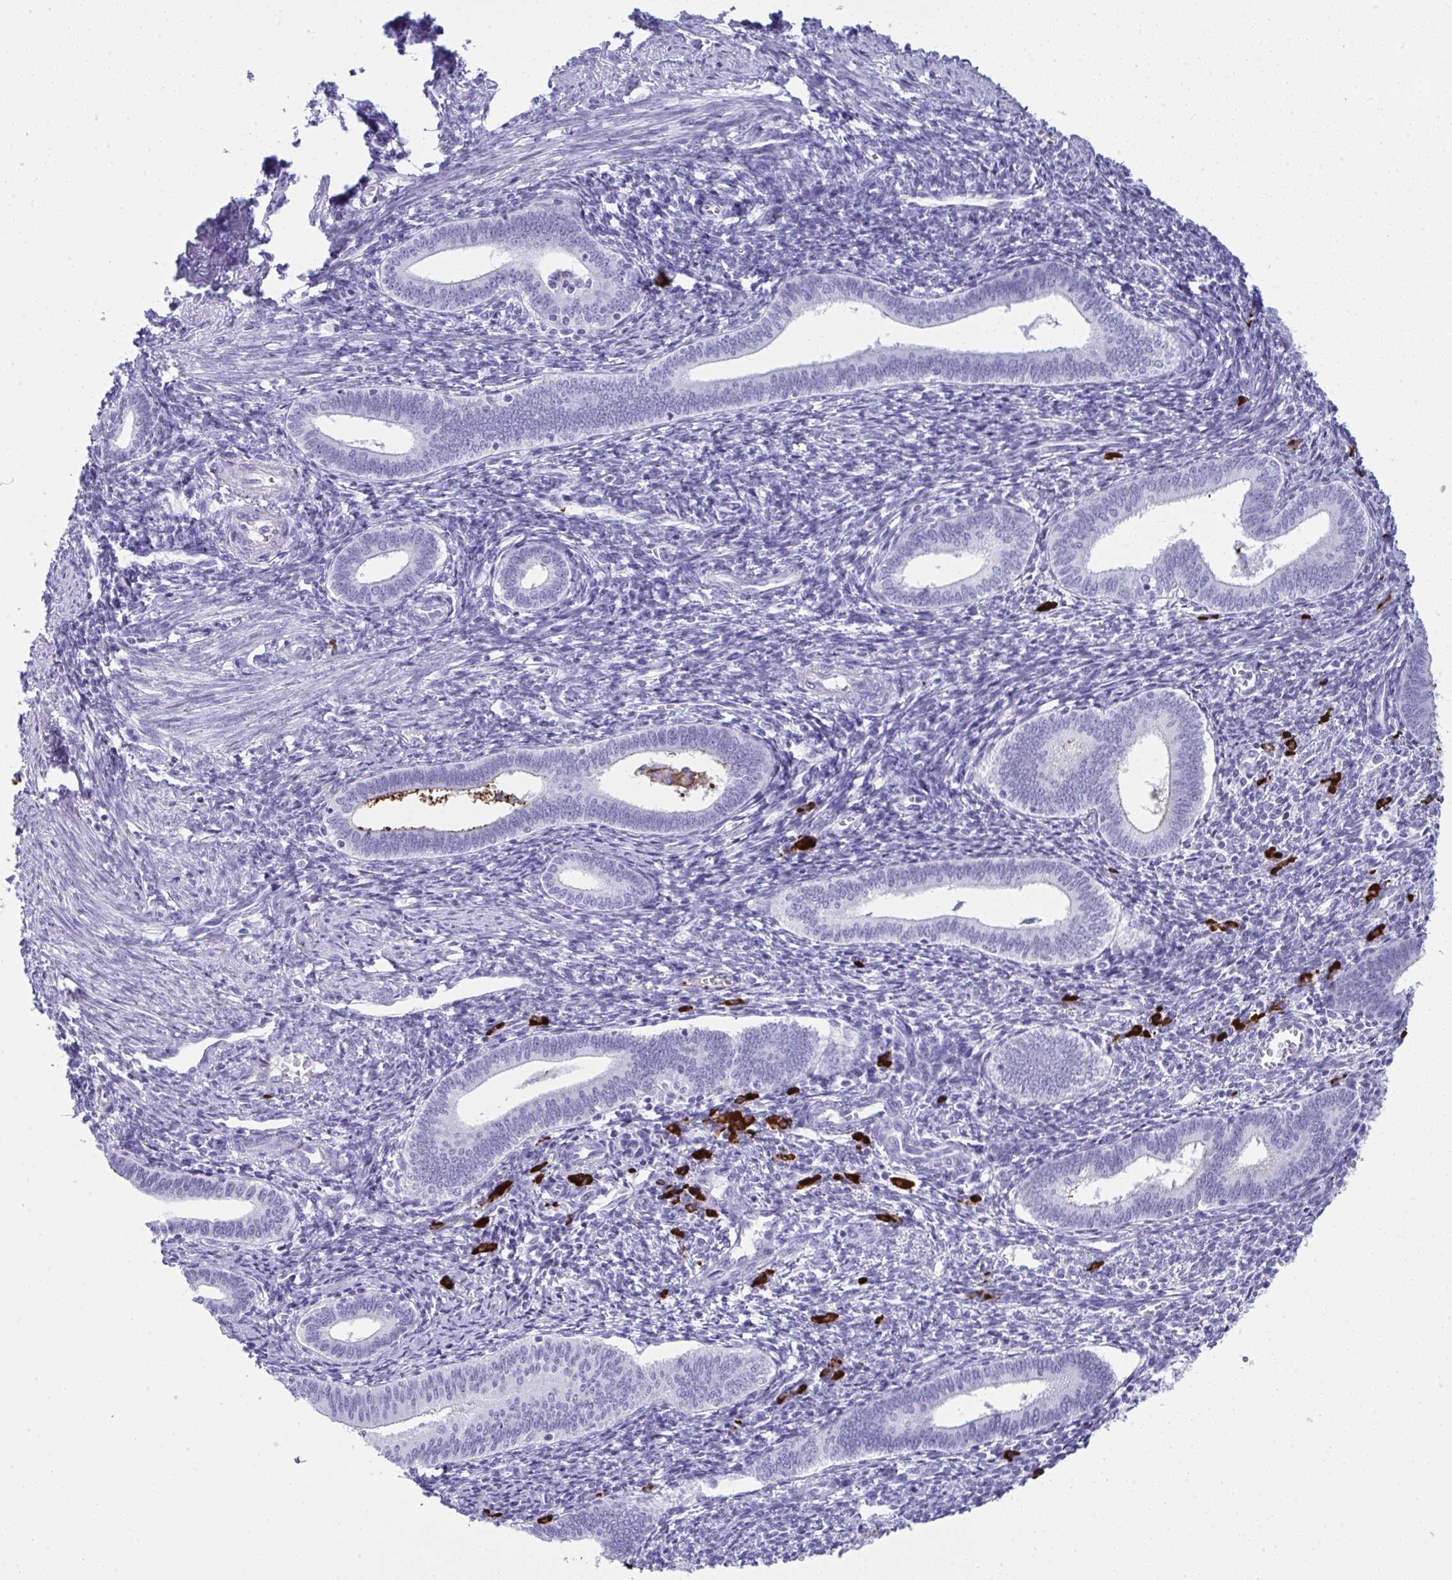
{"staining": {"intensity": "negative", "quantity": "none", "location": "none"}, "tissue": "endometrium", "cell_type": "Cells in endometrial stroma", "image_type": "normal", "snomed": [{"axis": "morphology", "description": "Normal tissue, NOS"}, {"axis": "topography", "description": "Endometrium"}], "caption": "Image shows no protein positivity in cells in endometrial stroma of benign endometrium.", "gene": "JCHAIN", "patient": {"sex": "female", "age": 41}}